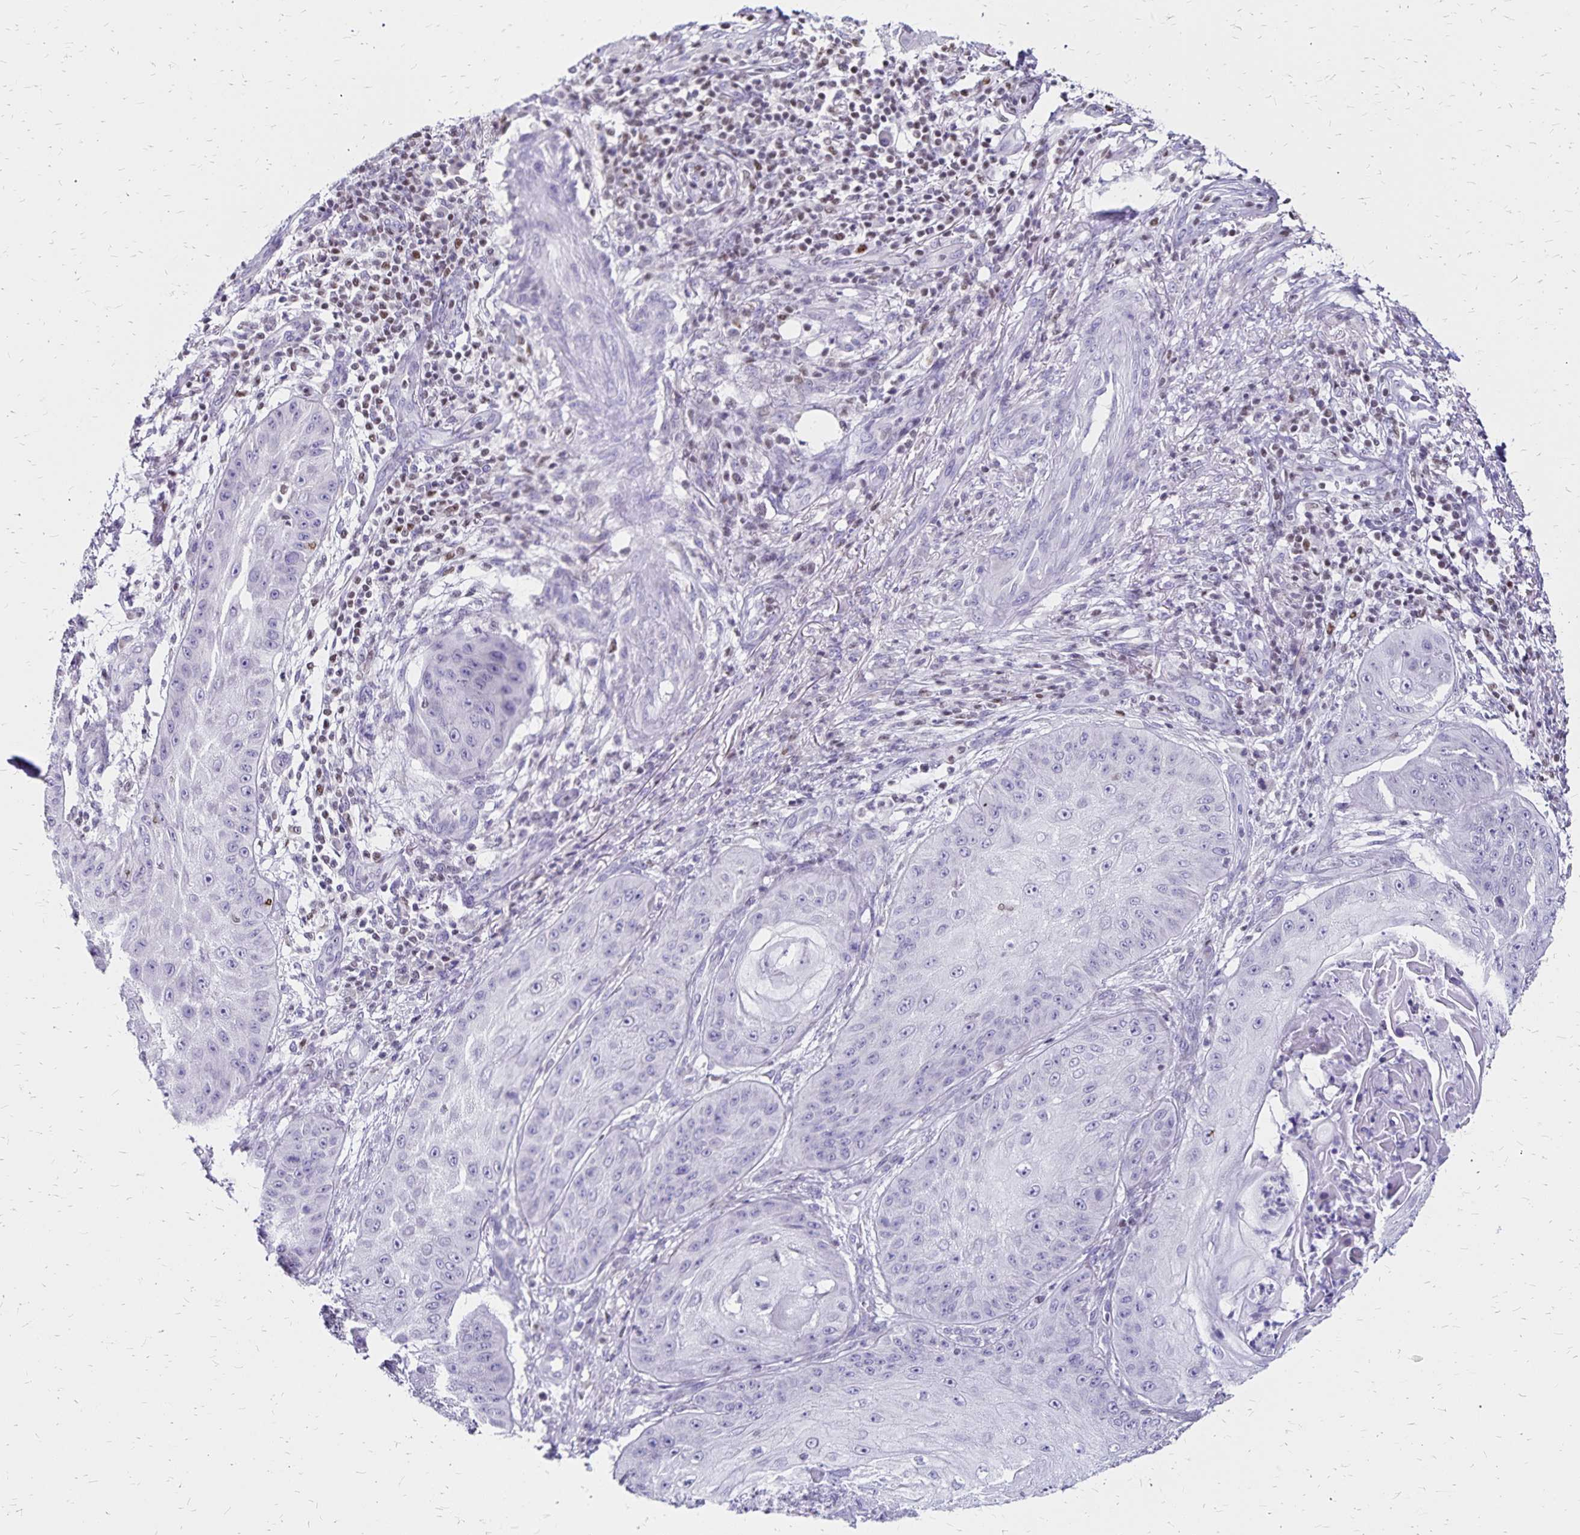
{"staining": {"intensity": "negative", "quantity": "none", "location": "none"}, "tissue": "skin cancer", "cell_type": "Tumor cells", "image_type": "cancer", "snomed": [{"axis": "morphology", "description": "Squamous cell carcinoma, NOS"}, {"axis": "topography", "description": "Skin"}], "caption": "An image of skin squamous cell carcinoma stained for a protein reveals no brown staining in tumor cells. (DAB immunohistochemistry (IHC), high magnification).", "gene": "IKZF1", "patient": {"sex": "male", "age": 70}}